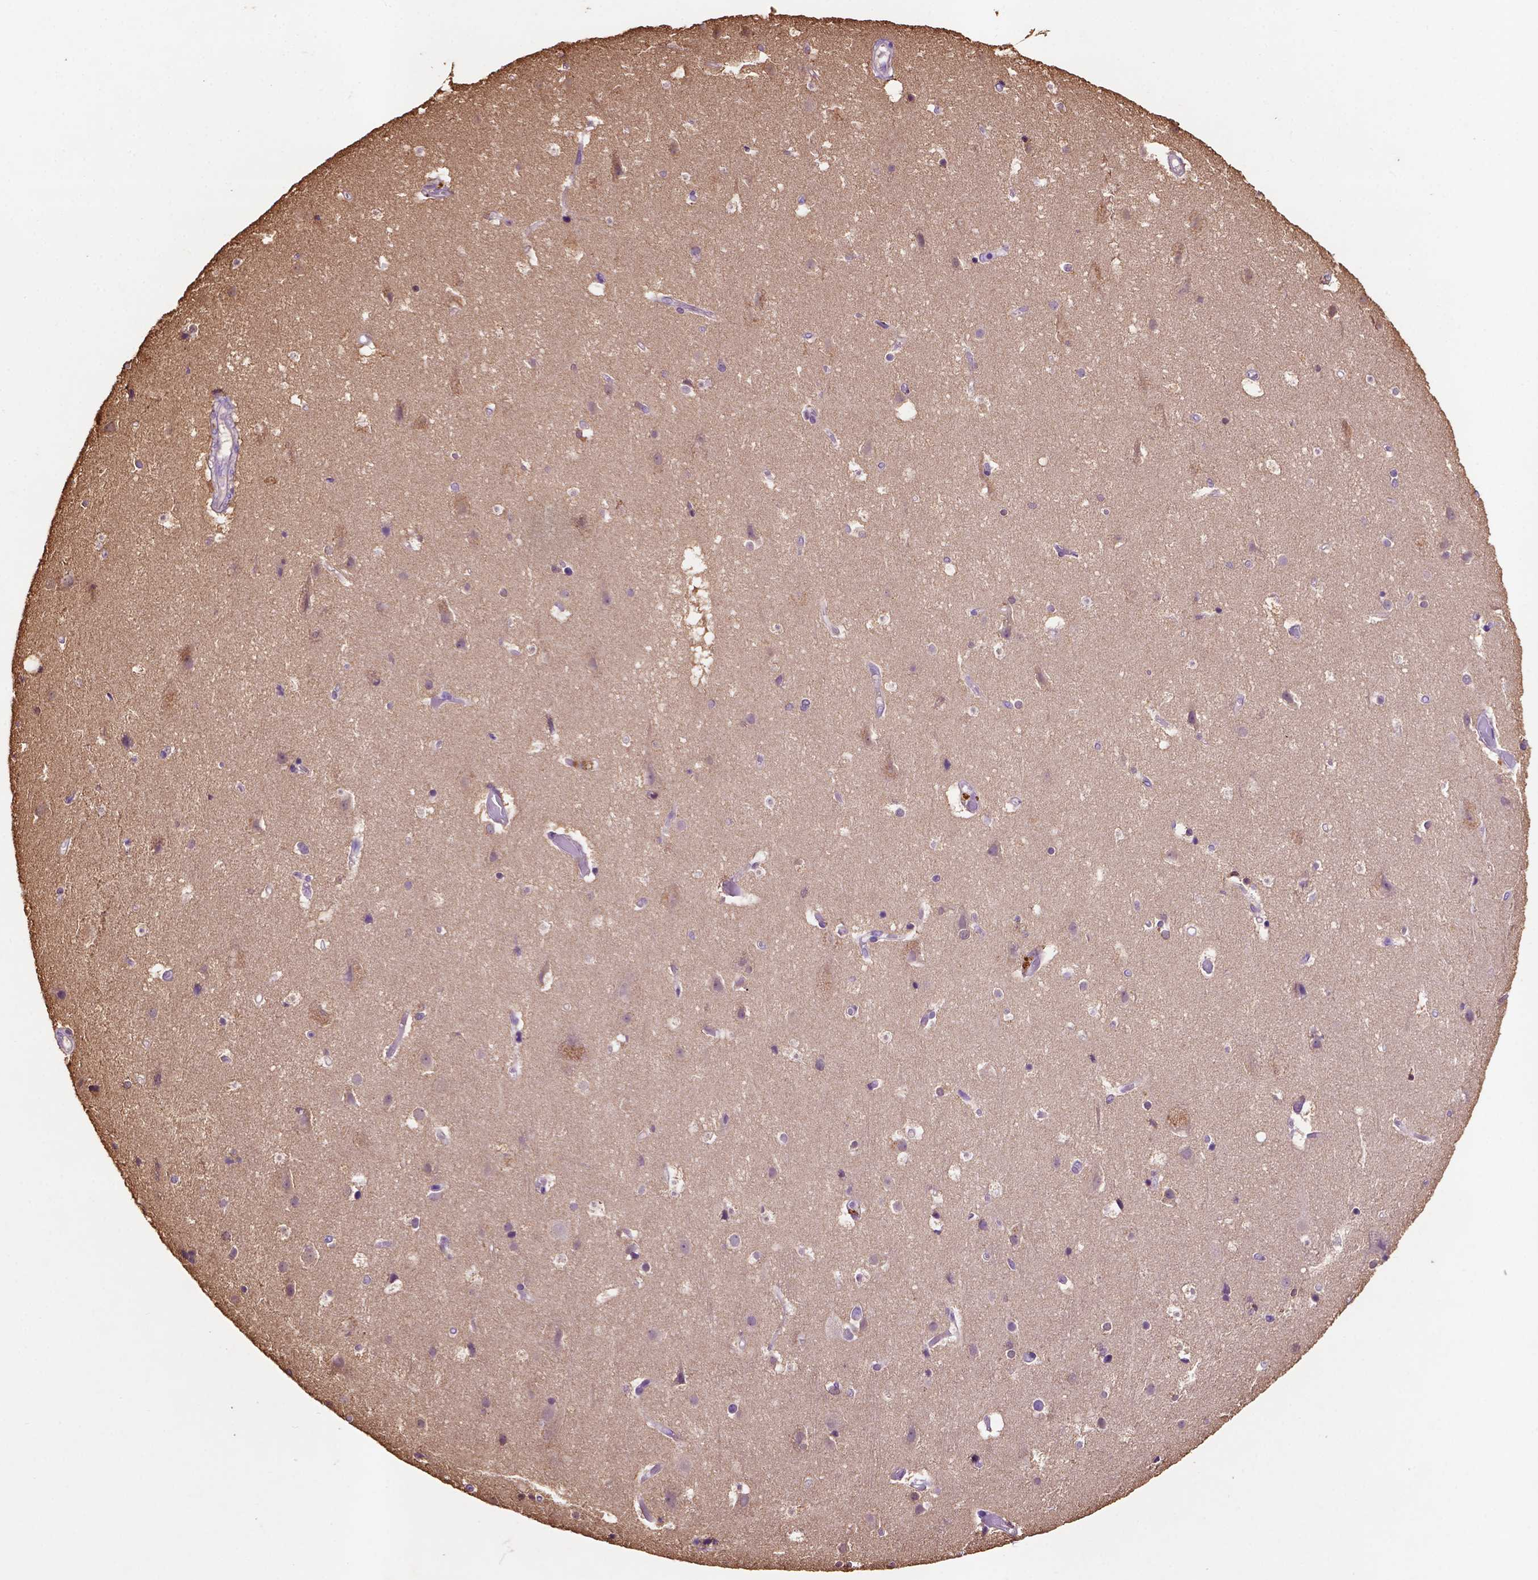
{"staining": {"intensity": "weak", "quantity": "25%-75%", "location": "cytoplasmic/membranous"}, "tissue": "cerebral cortex", "cell_type": "Endothelial cells", "image_type": "normal", "snomed": [{"axis": "morphology", "description": "Normal tissue, NOS"}, {"axis": "topography", "description": "Cerebral cortex"}], "caption": "A photomicrograph of cerebral cortex stained for a protein displays weak cytoplasmic/membranous brown staining in endothelial cells.", "gene": "GDPD5", "patient": {"sex": "female", "age": 52}}